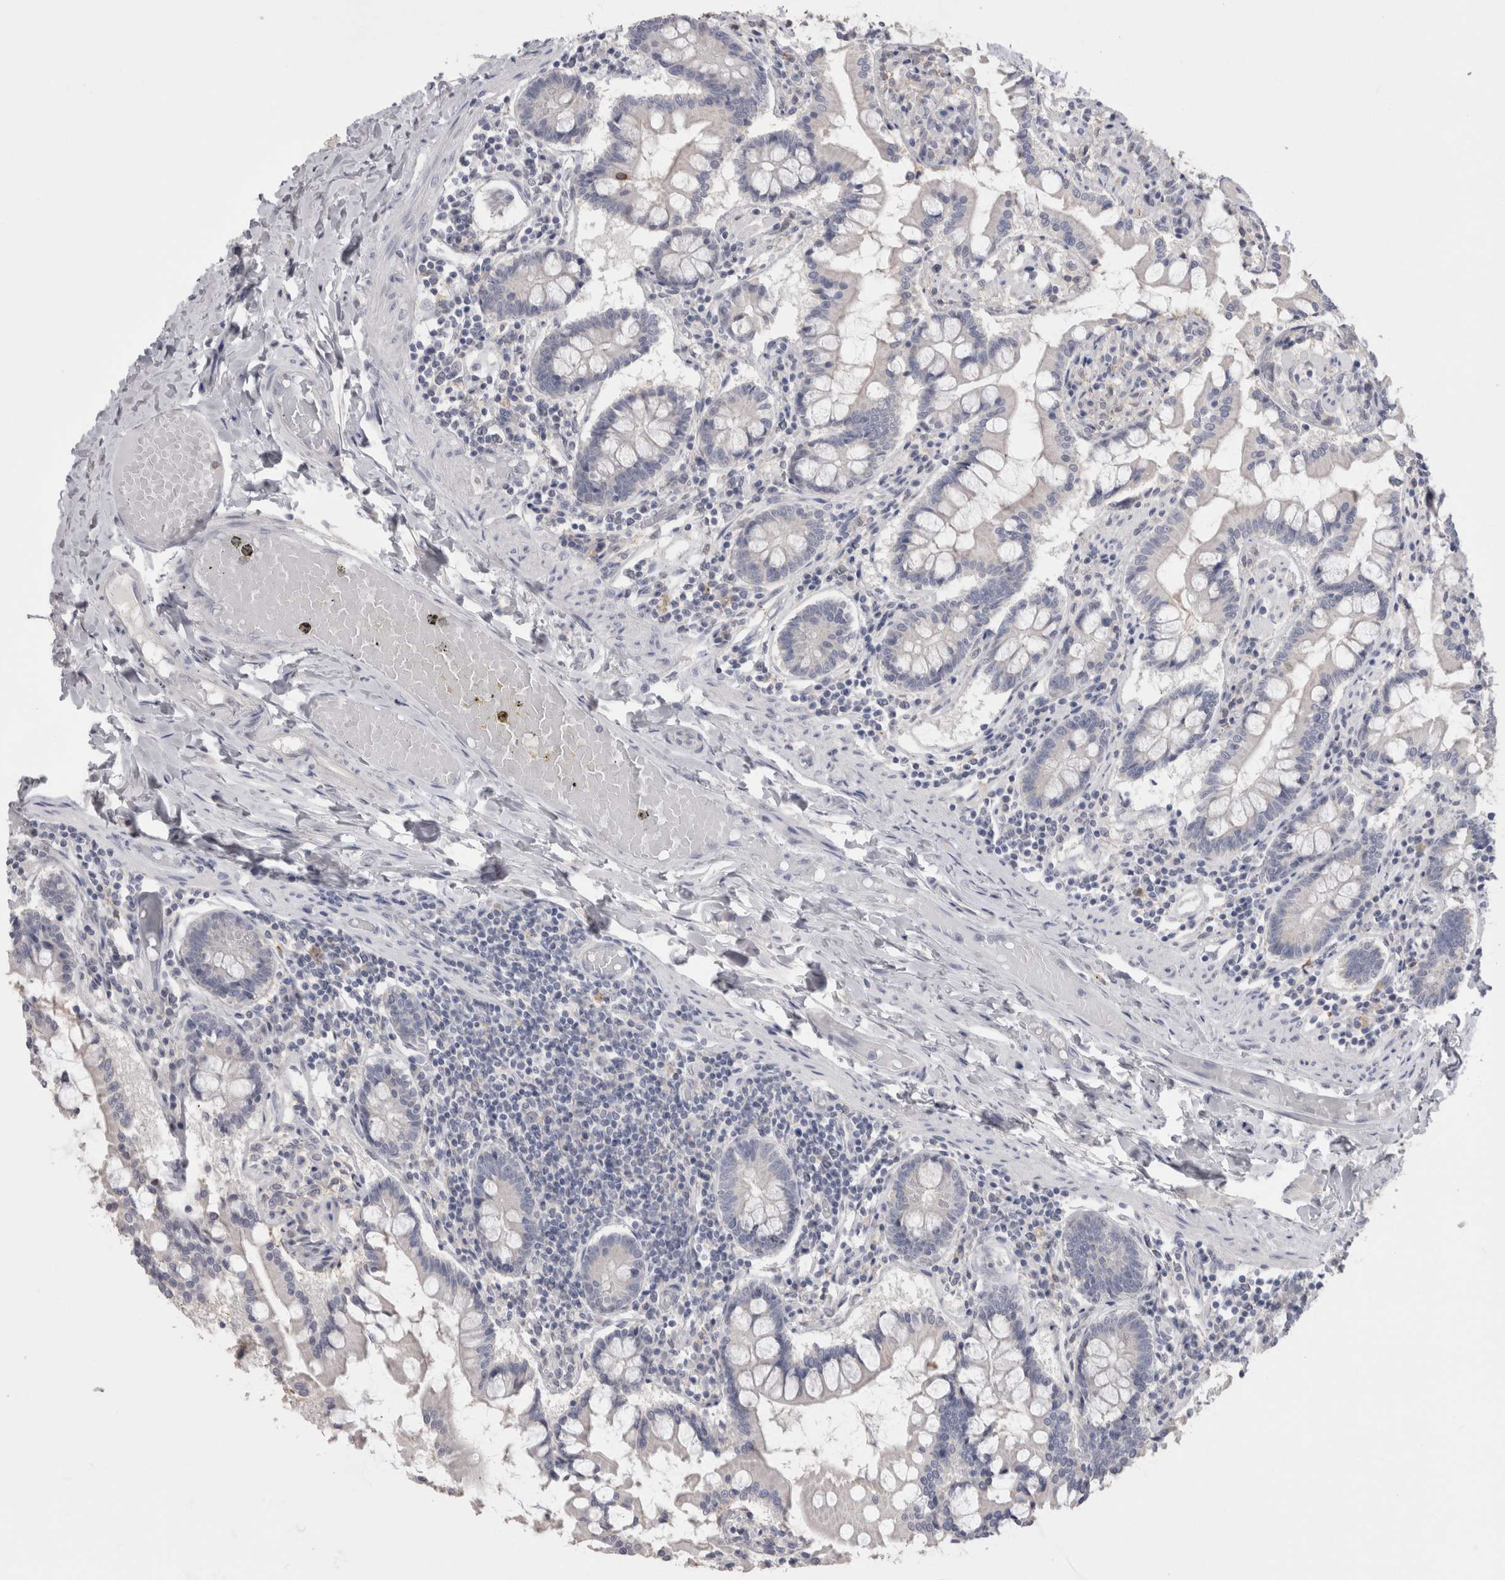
{"staining": {"intensity": "negative", "quantity": "none", "location": "none"}, "tissue": "small intestine", "cell_type": "Glandular cells", "image_type": "normal", "snomed": [{"axis": "morphology", "description": "Normal tissue, NOS"}, {"axis": "topography", "description": "Small intestine"}], "caption": "Immunohistochemistry histopathology image of benign small intestine: human small intestine stained with DAB demonstrates no significant protein expression in glandular cells. Nuclei are stained in blue.", "gene": "SUCNR1", "patient": {"sex": "male", "age": 41}}